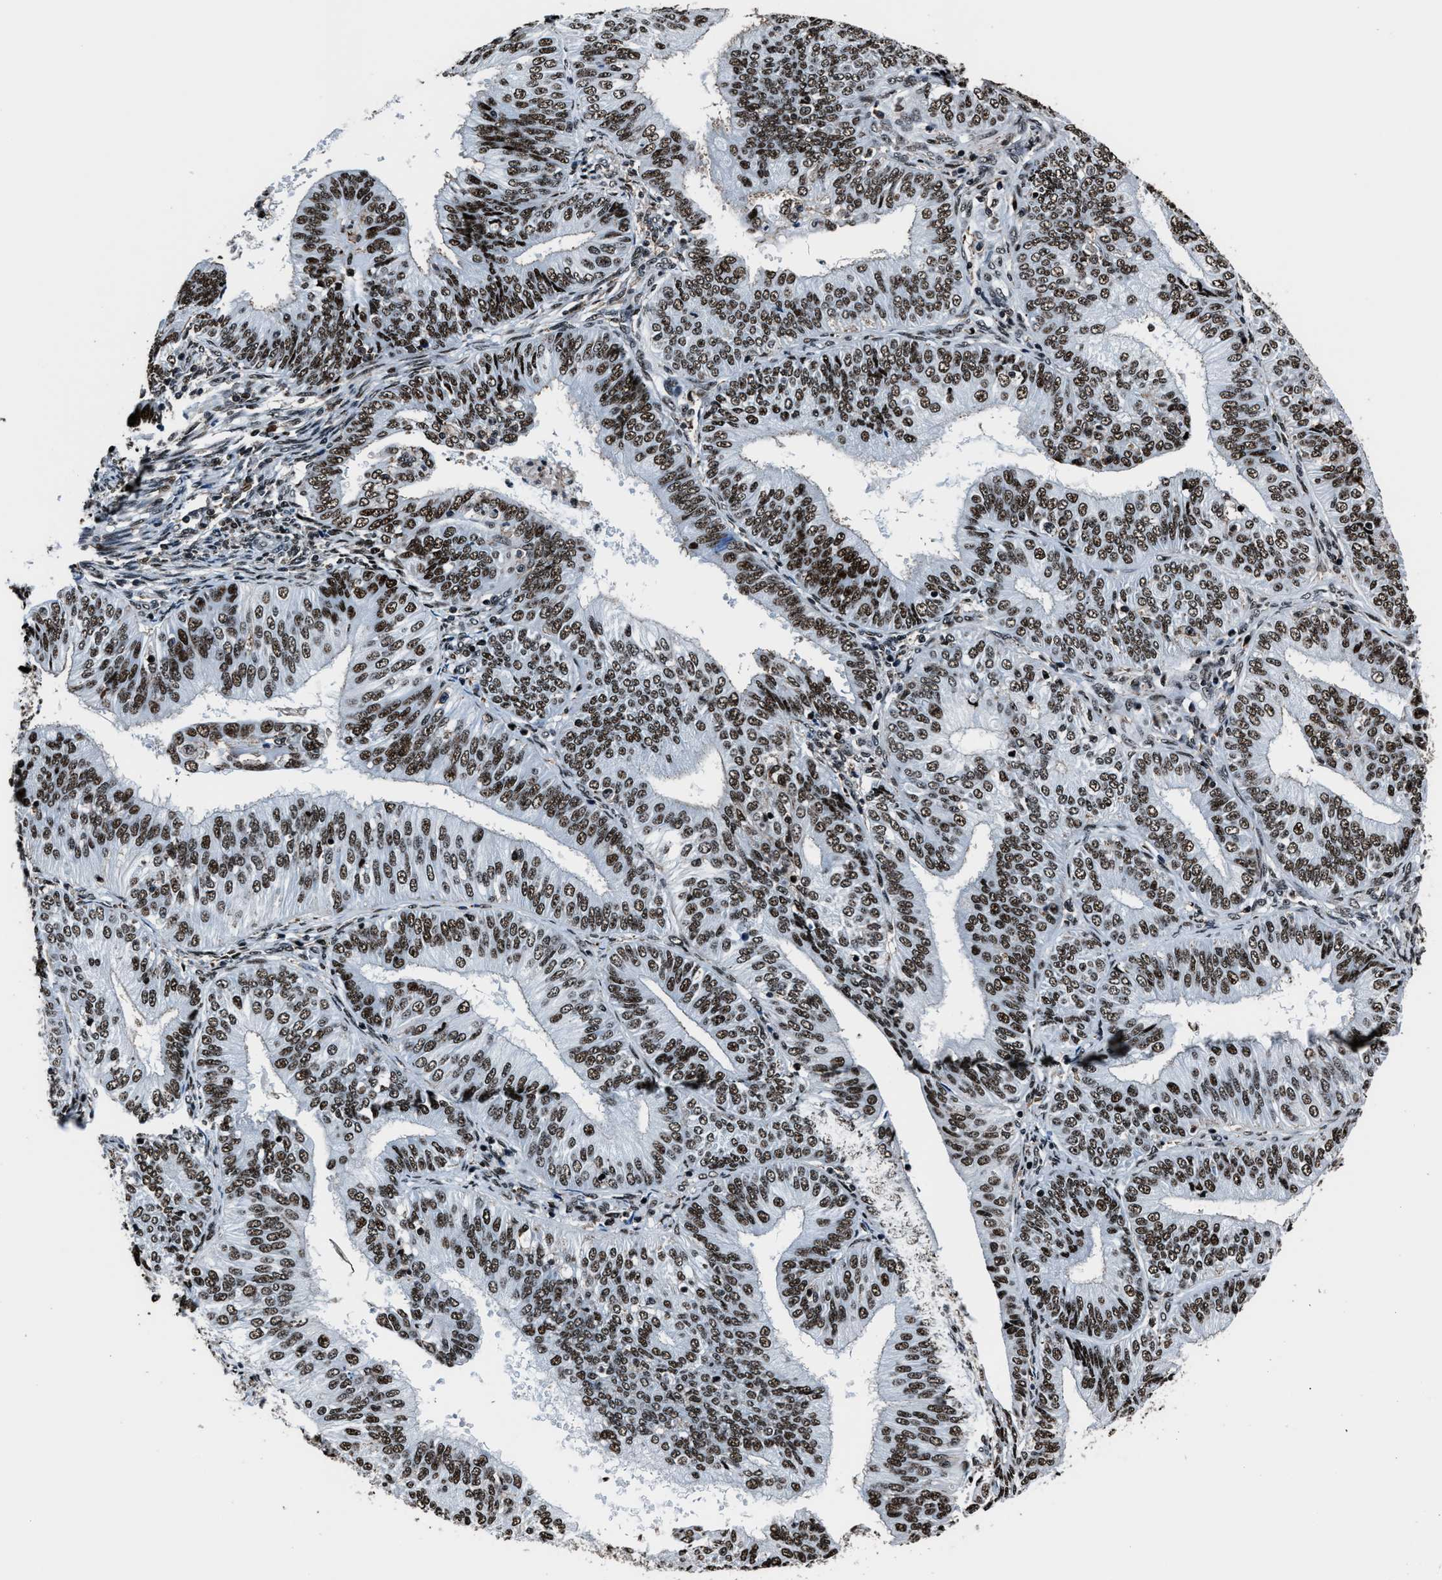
{"staining": {"intensity": "moderate", "quantity": ">75%", "location": "nuclear"}, "tissue": "endometrial cancer", "cell_type": "Tumor cells", "image_type": "cancer", "snomed": [{"axis": "morphology", "description": "Adenocarcinoma, NOS"}, {"axis": "topography", "description": "Endometrium"}], "caption": "Endometrial cancer (adenocarcinoma) stained with immunohistochemistry (IHC) displays moderate nuclear positivity in about >75% of tumor cells.", "gene": "PPIE", "patient": {"sex": "female", "age": 58}}